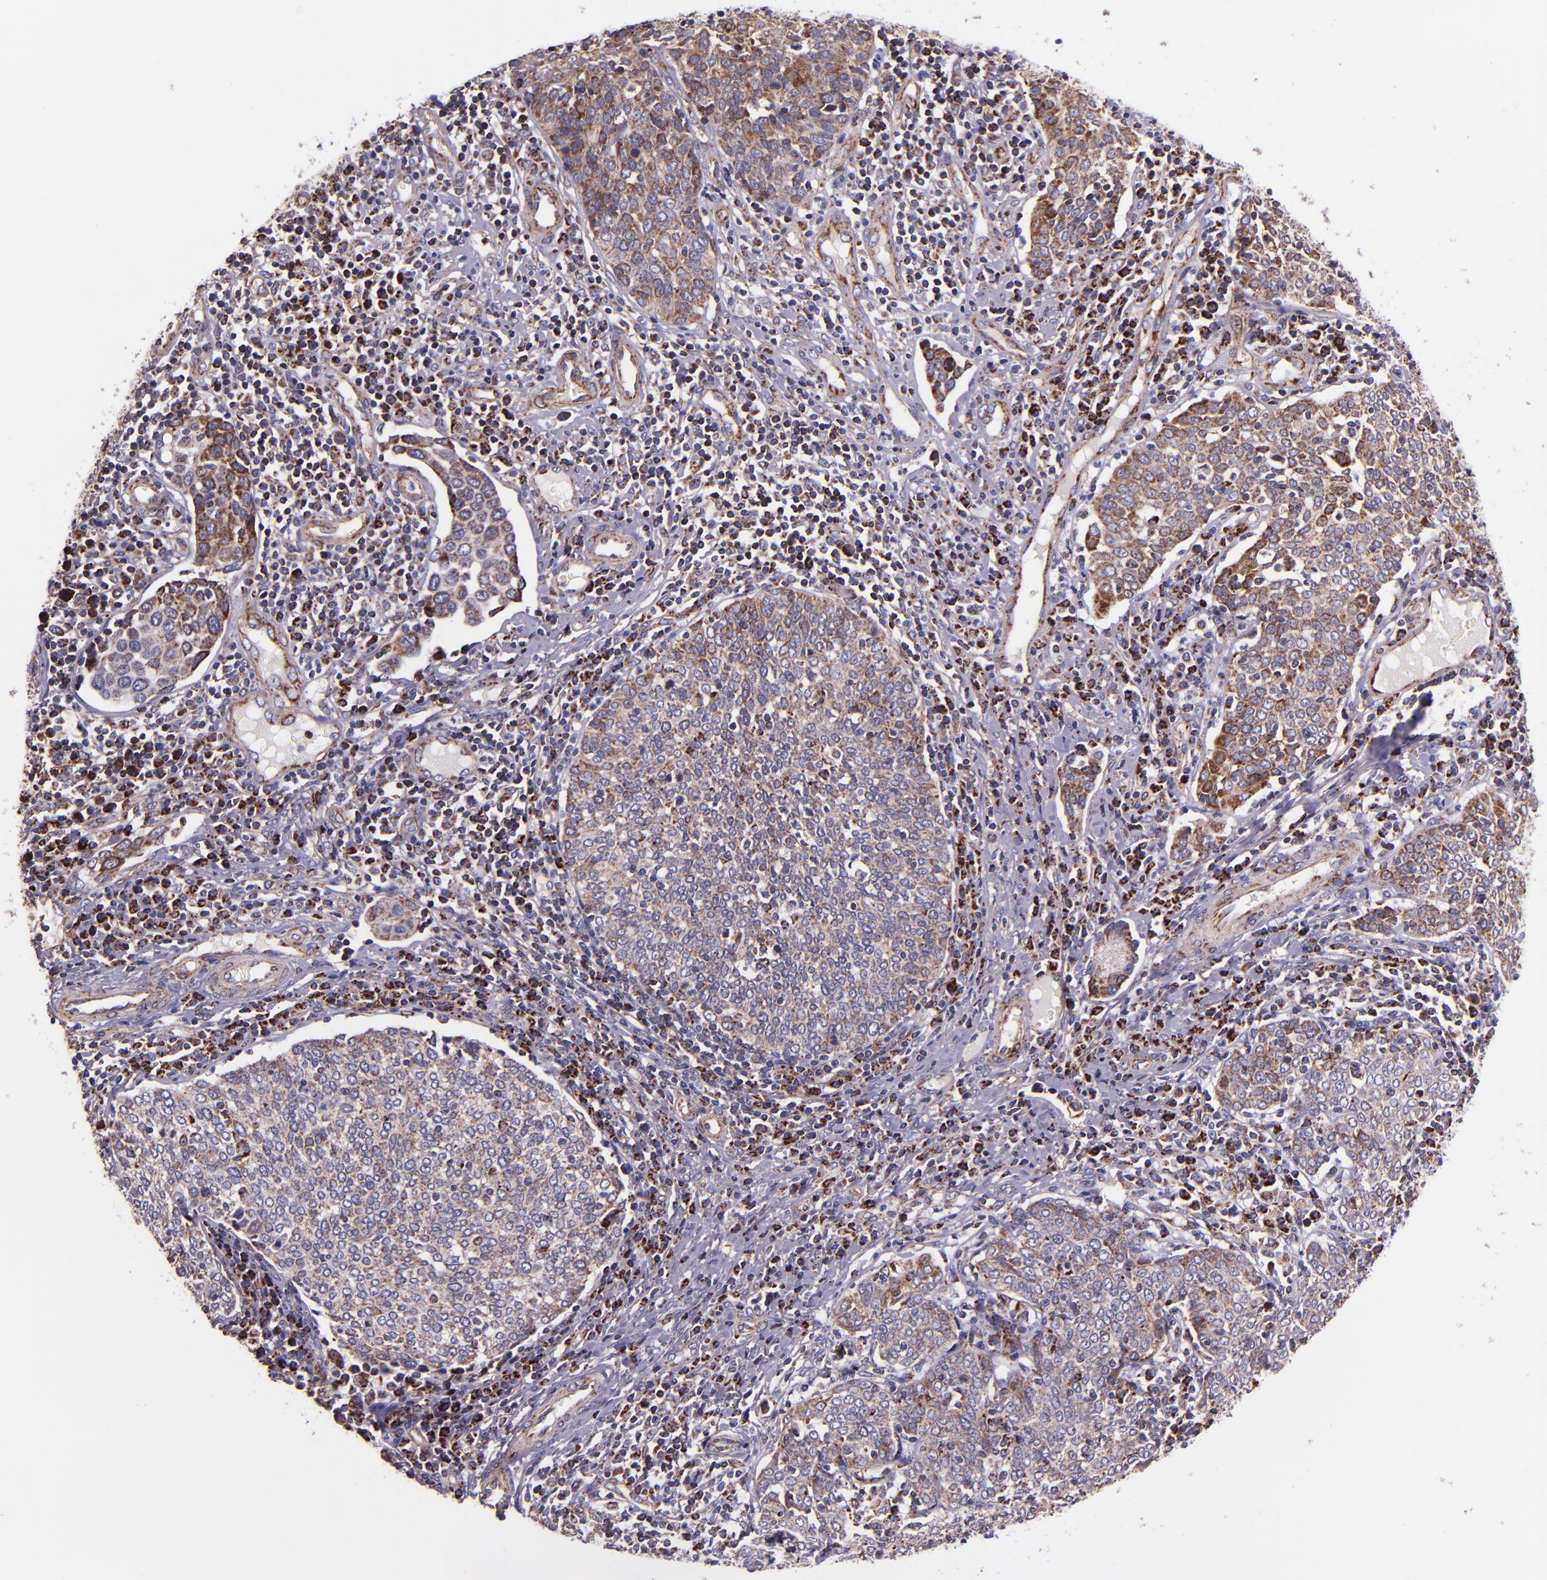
{"staining": {"intensity": "moderate", "quantity": "<25%", "location": "cytoplasmic/membranous"}, "tissue": "cervical cancer", "cell_type": "Tumor cells", "image_type": "cancer", "snomed": [{"axis": "morphology", "description": "Squamous cell carcinoma, NOS"}, {"axis": "topography", "description": "Cervix"}], "caption": "Cervical cancer was stained to show a protein in brown. There is low levels of moderate cytoplasmic/membranous positivity in about <25% of tumor cells.", "gene": "IDH3G", "patient": {"sex": "female", "age": 40}}